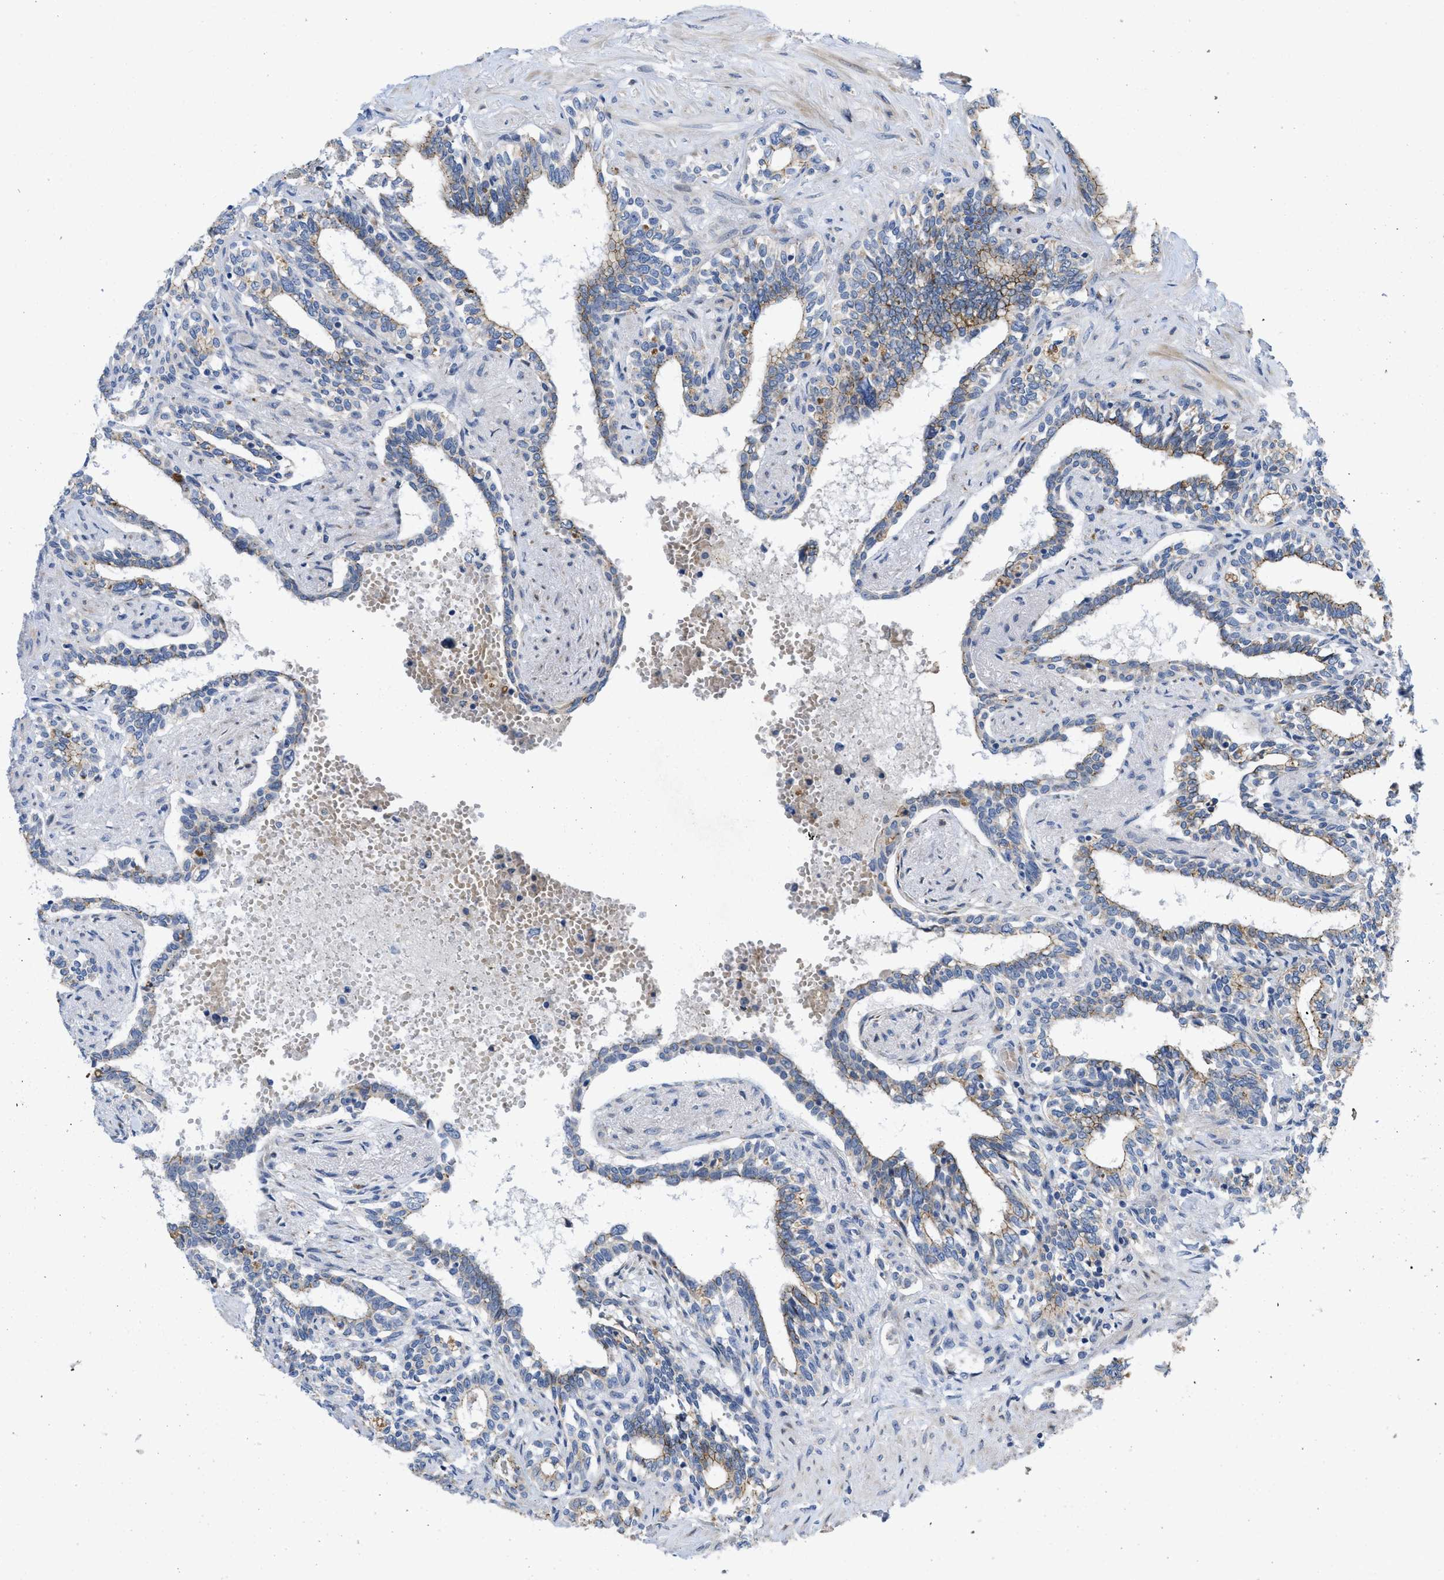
{"staining": {"intensity": "moderate", "quantity": "25%-75%", "location": "cytoplasmic/membranous"}, "tissue": "seminal vesicle", "cell_type": "Glandular cells", "image_type": "normal", "snomed": [{"axis": "morphology", "description": "Normal tissue, NOS"}, {"axis": "morphology", "description": "Adenocarcinoma, High grade"}, {"axis": "topography", "description": "Prostate"}, {"axis": "topography", "description": "Seminal veicle"}], "caption": "An immunohistochemistry photomicrograph of normal tissue is shown. Protein staining in brown labels moderate cytoplasmic/membranous positivity in seminal vesicle within glandular cells.", "gene": "CDPF1", "patient": {"sex": "male", "age": 55}}